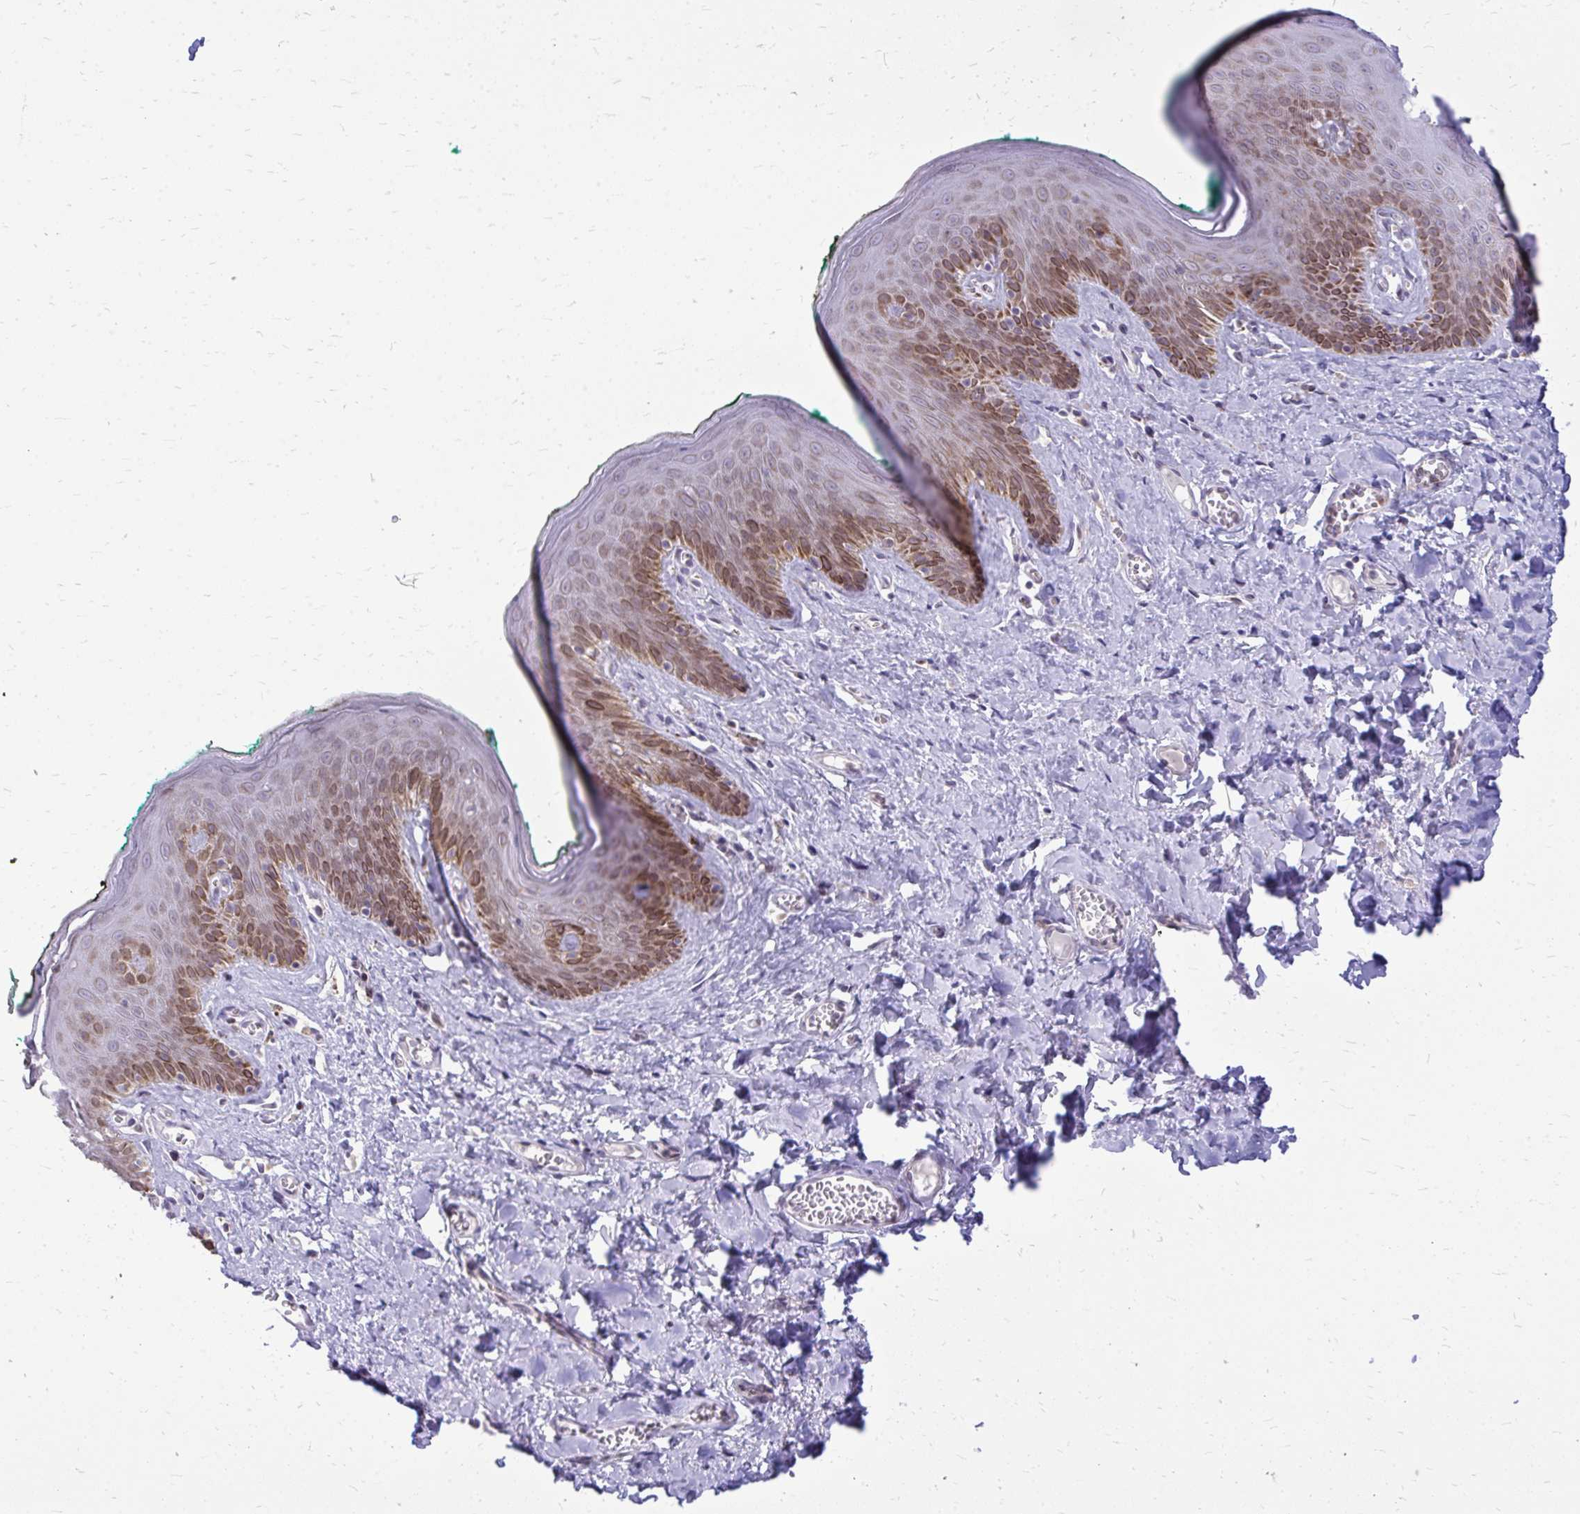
{"staining": {"intensity": "moderate", "quantity": "25%-75%", "location": "cytoplasmic/membranous,nuclear"}, "tissue": "skin", "cell_type": "Epidermal cells", "image_type": "normal", "snomed": [{"axis": "morphology", "description": "Normal tissue, NOS"}, {"axis": "topography", "description": "Vulva"}, {"axis": "topography", "description": "Peripheral nerve tissue"}], "caption": "Immunohistochemical staining of unremarkable skin demonstrates medium levels of moderate cytoplasmic/membranous,nuclear expression in approximately 25%-75% of epidermal cells.", "gene": "RPS6KA2", "patient": {"sex": "female", "age": 66}}